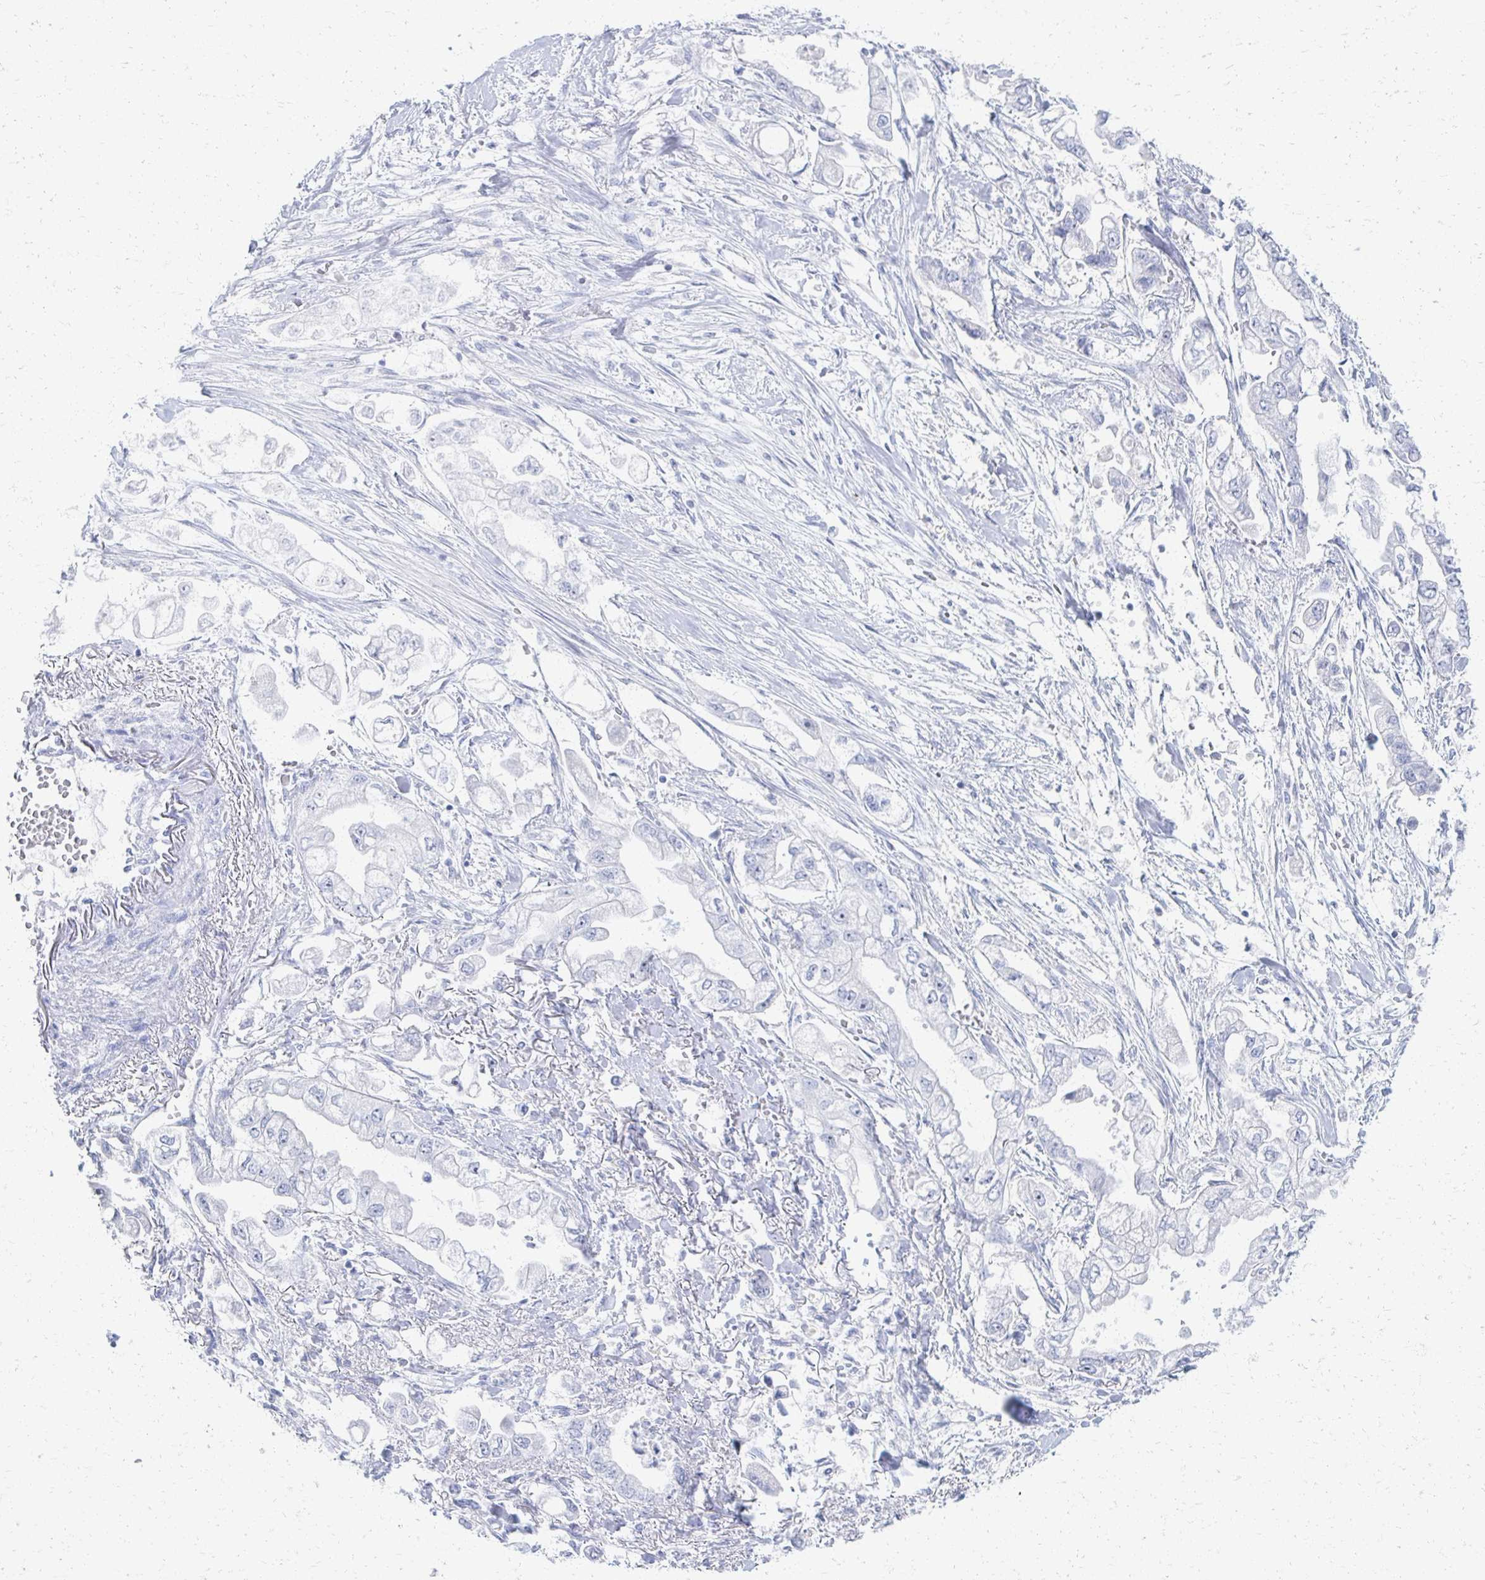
{"staining": {"intensity": "negative", "quantity": "none", "location": "none"}, "tissue": "stomach cancer", "cell_type": "Tumor cells", "image_type": "cancer", "snomed": [{"axis": "morphology", "description": "Adenocarcinoma, NOS"}, {"axis": "topography", "description": "Stomach"}], "caption": "Histopathology image shows no protein positivity in tumor cells of stomach cancer tissue. (DAB (3,3'-diaminobenzidine) immunohistochemistry (IHC) visualized using brightfield microscopy, high magnification).", "gene": "PRR20A", "patient": {"sex": "male", "age": 62}}